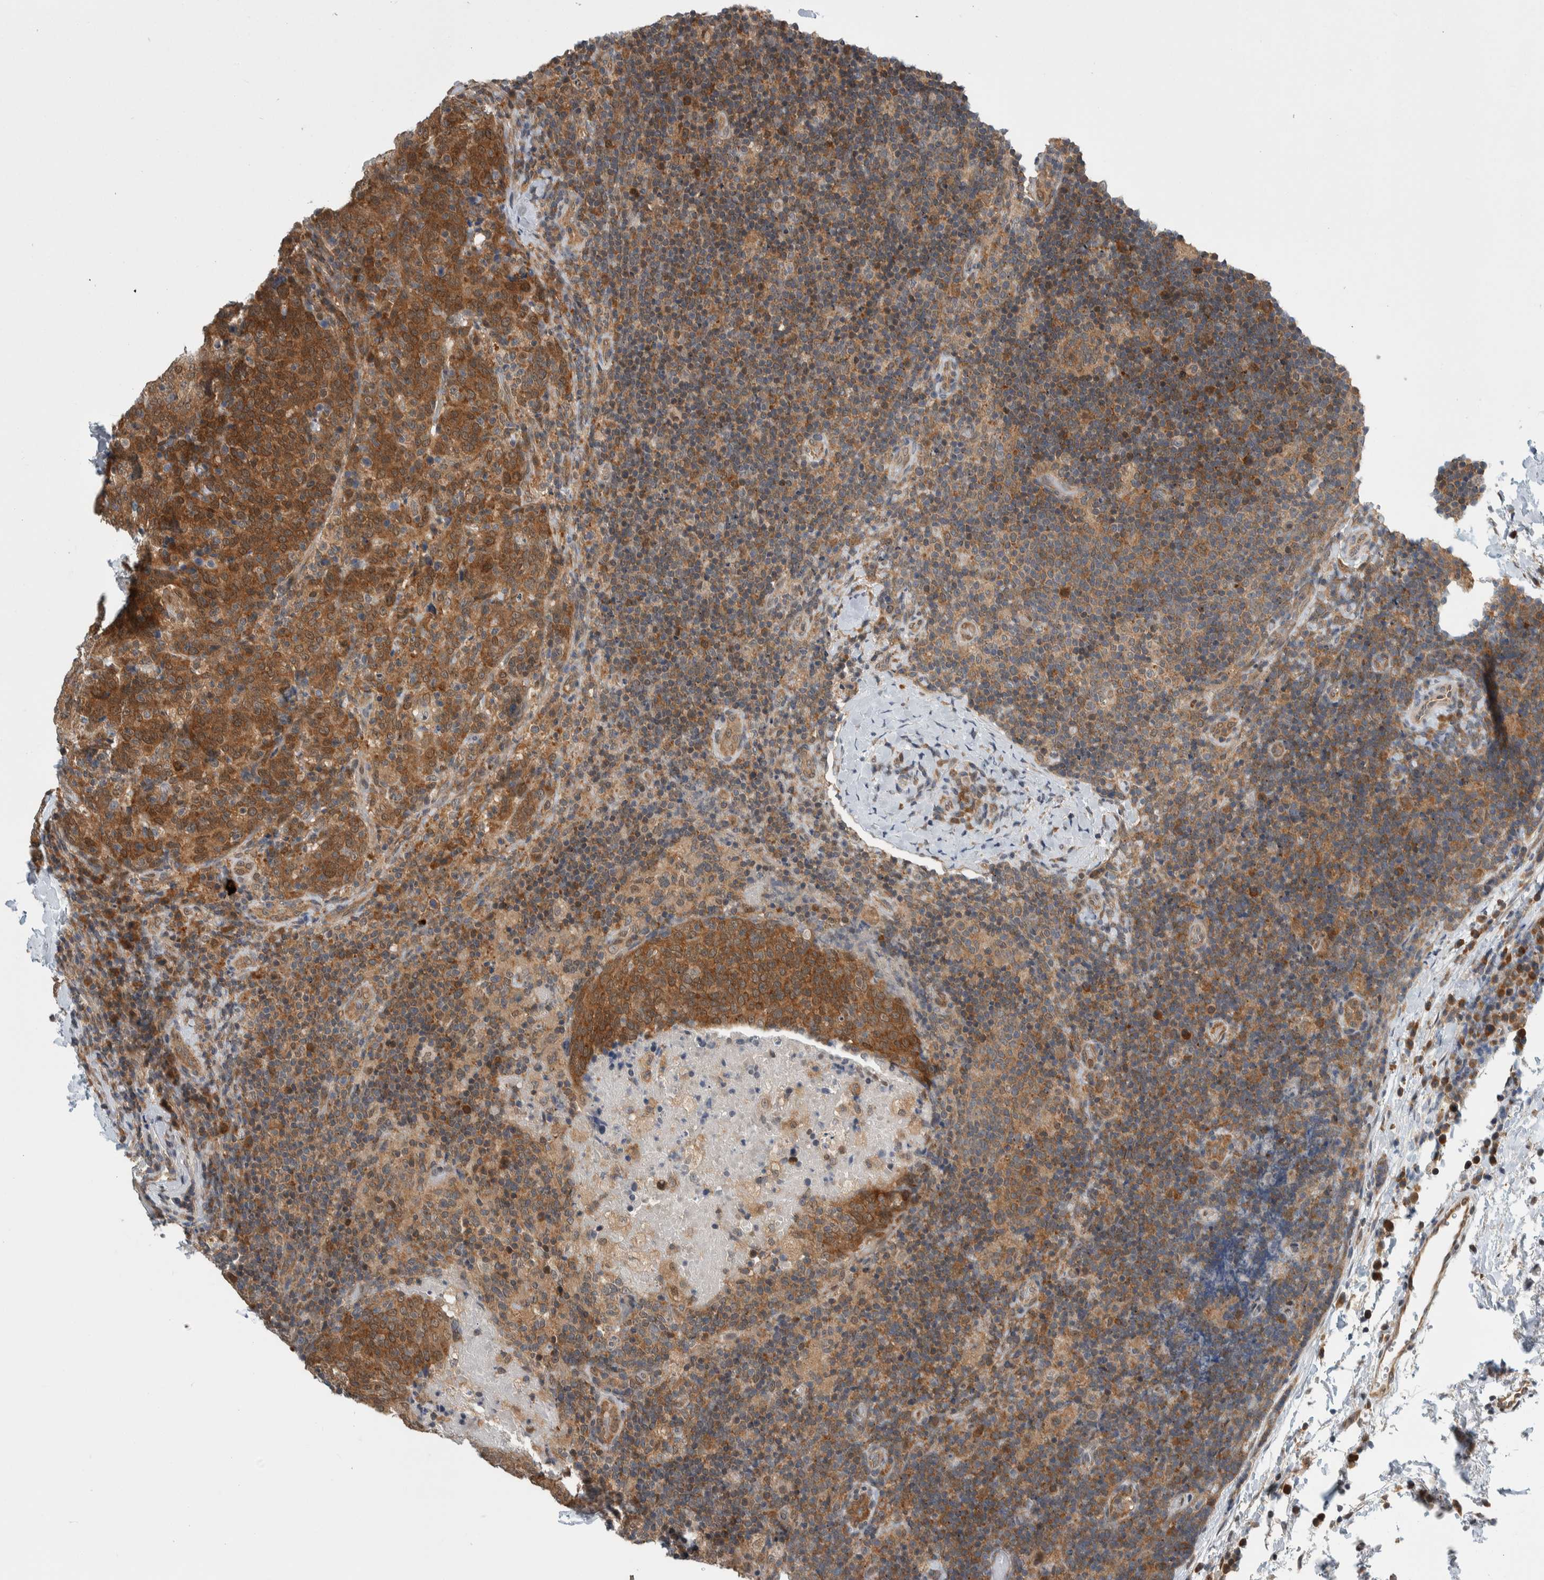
{"staining": {"intensity": "strong", "quantity": ">75%", "location": "cytoplasmic/membranous"}, "tissue": "head and neck cancer", "cell_type": "Tumor cells", "image_type": "cancer", "snomed": [{"axis": "morphology", "description": "Squamous cell carcinoma, NOS"}, {"axis": "morphology", "description": "Squamous cell carcinoma, metastatic, NOS"}, {"axis": "topography", "description": "Lymph node"}, {"axis": "topography", "description": "Head-Neck"}], "caption": "Protein staining displays strong cytoplasmic/membranous staining in about >75% of tumor cells in head and neck cancer. The staining was performed using DAB (3,3'-diaminobenzidine), with brown indicating positive protein expression. Nuclei are stained blue with hematoxylin.", "gene": "CCDC43", "patient": {"sex": "male", "age": 62}}